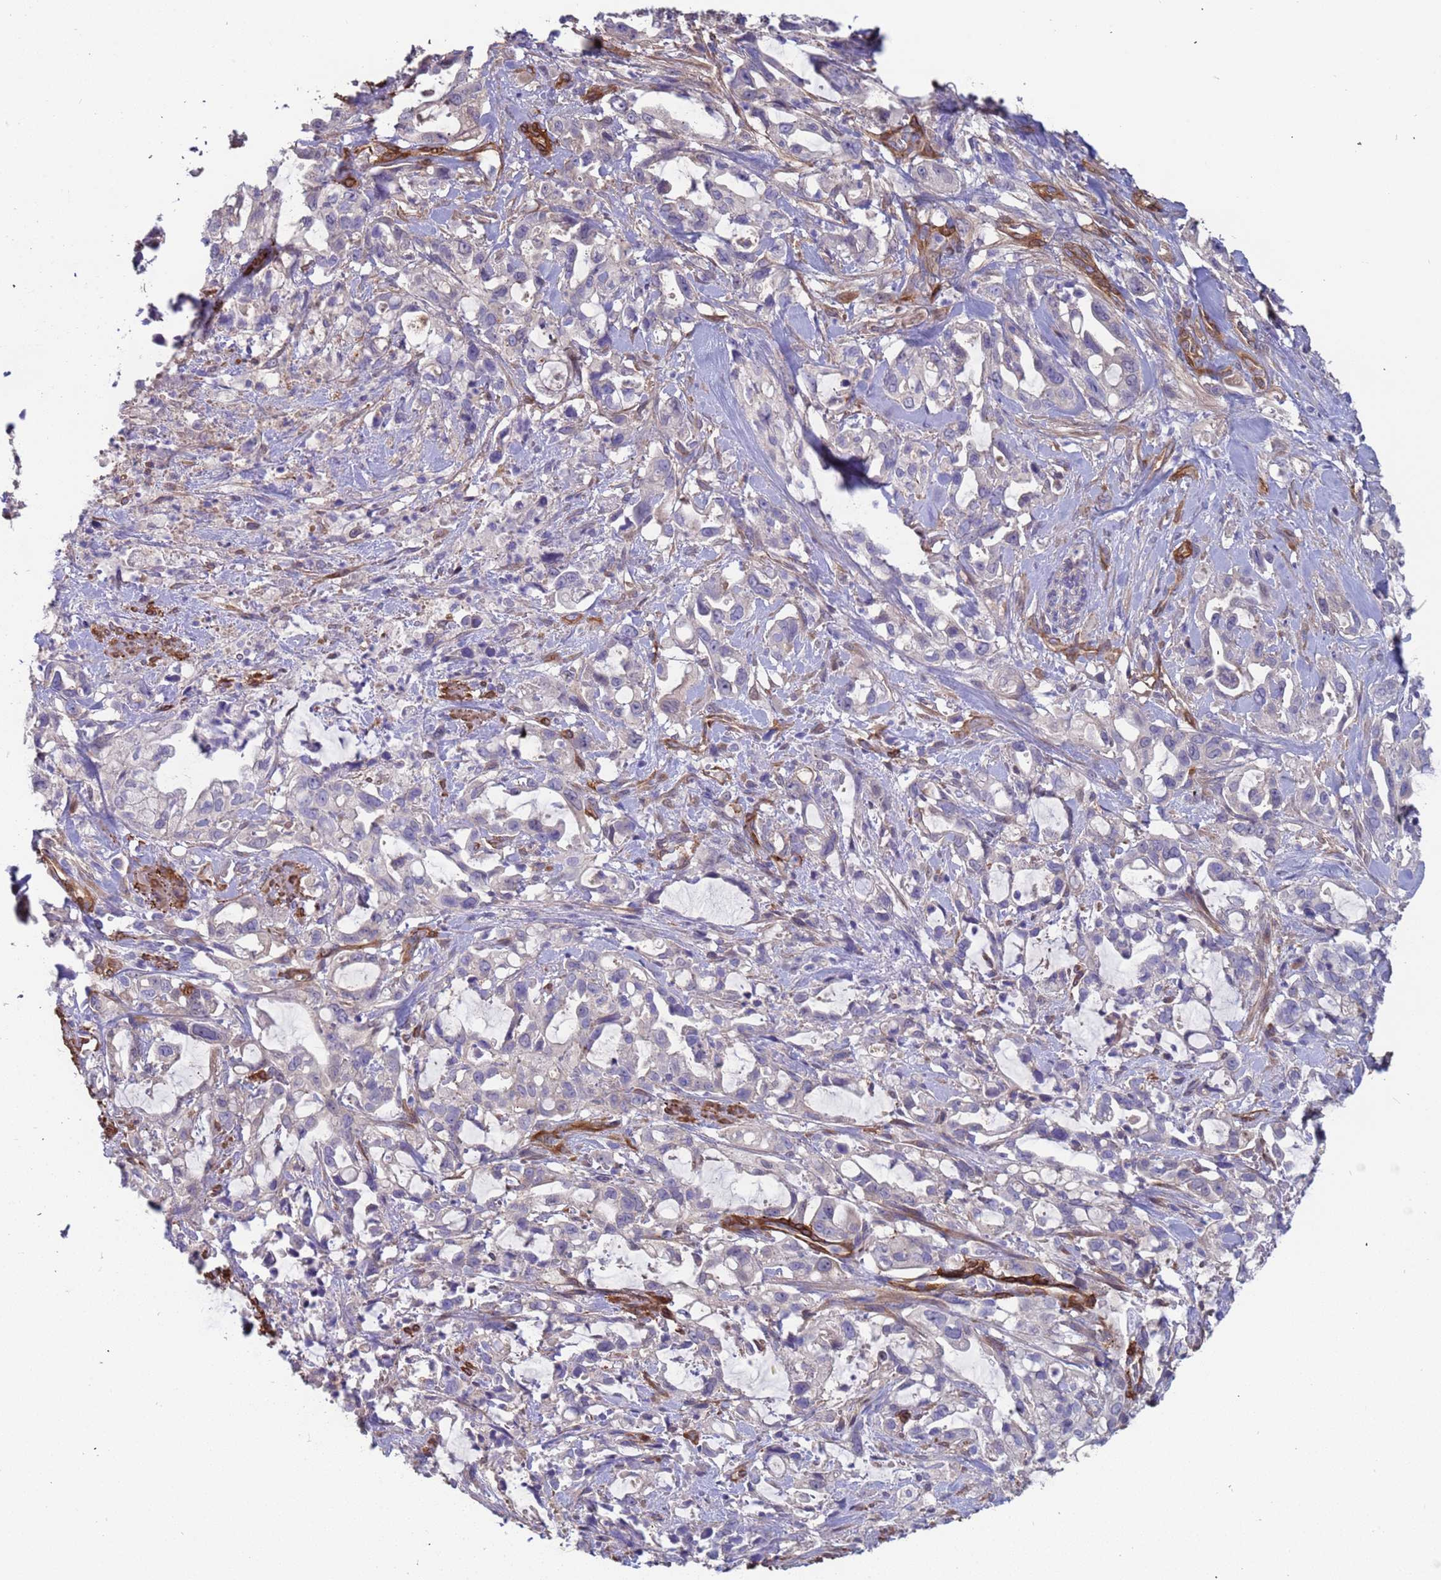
{"staining": {"intensity": "negative", "quantity": "none", "location": "none"}, "tissue": "pancreatic cancer", "cell_type": "Tumor cells", "image_type": "cancer", "snomed": [{"axis": "morphology", "description": "Adenocarcinoma, NOS"}, {"axis": "topography", "description": "Pancreas"}], "caption": "The image reveals no significant staining in tumor cells of pancreatic cancer (adenocarcinoma).", "gene": "EHD2", "patient": {"sex": "female", "age": 61}}